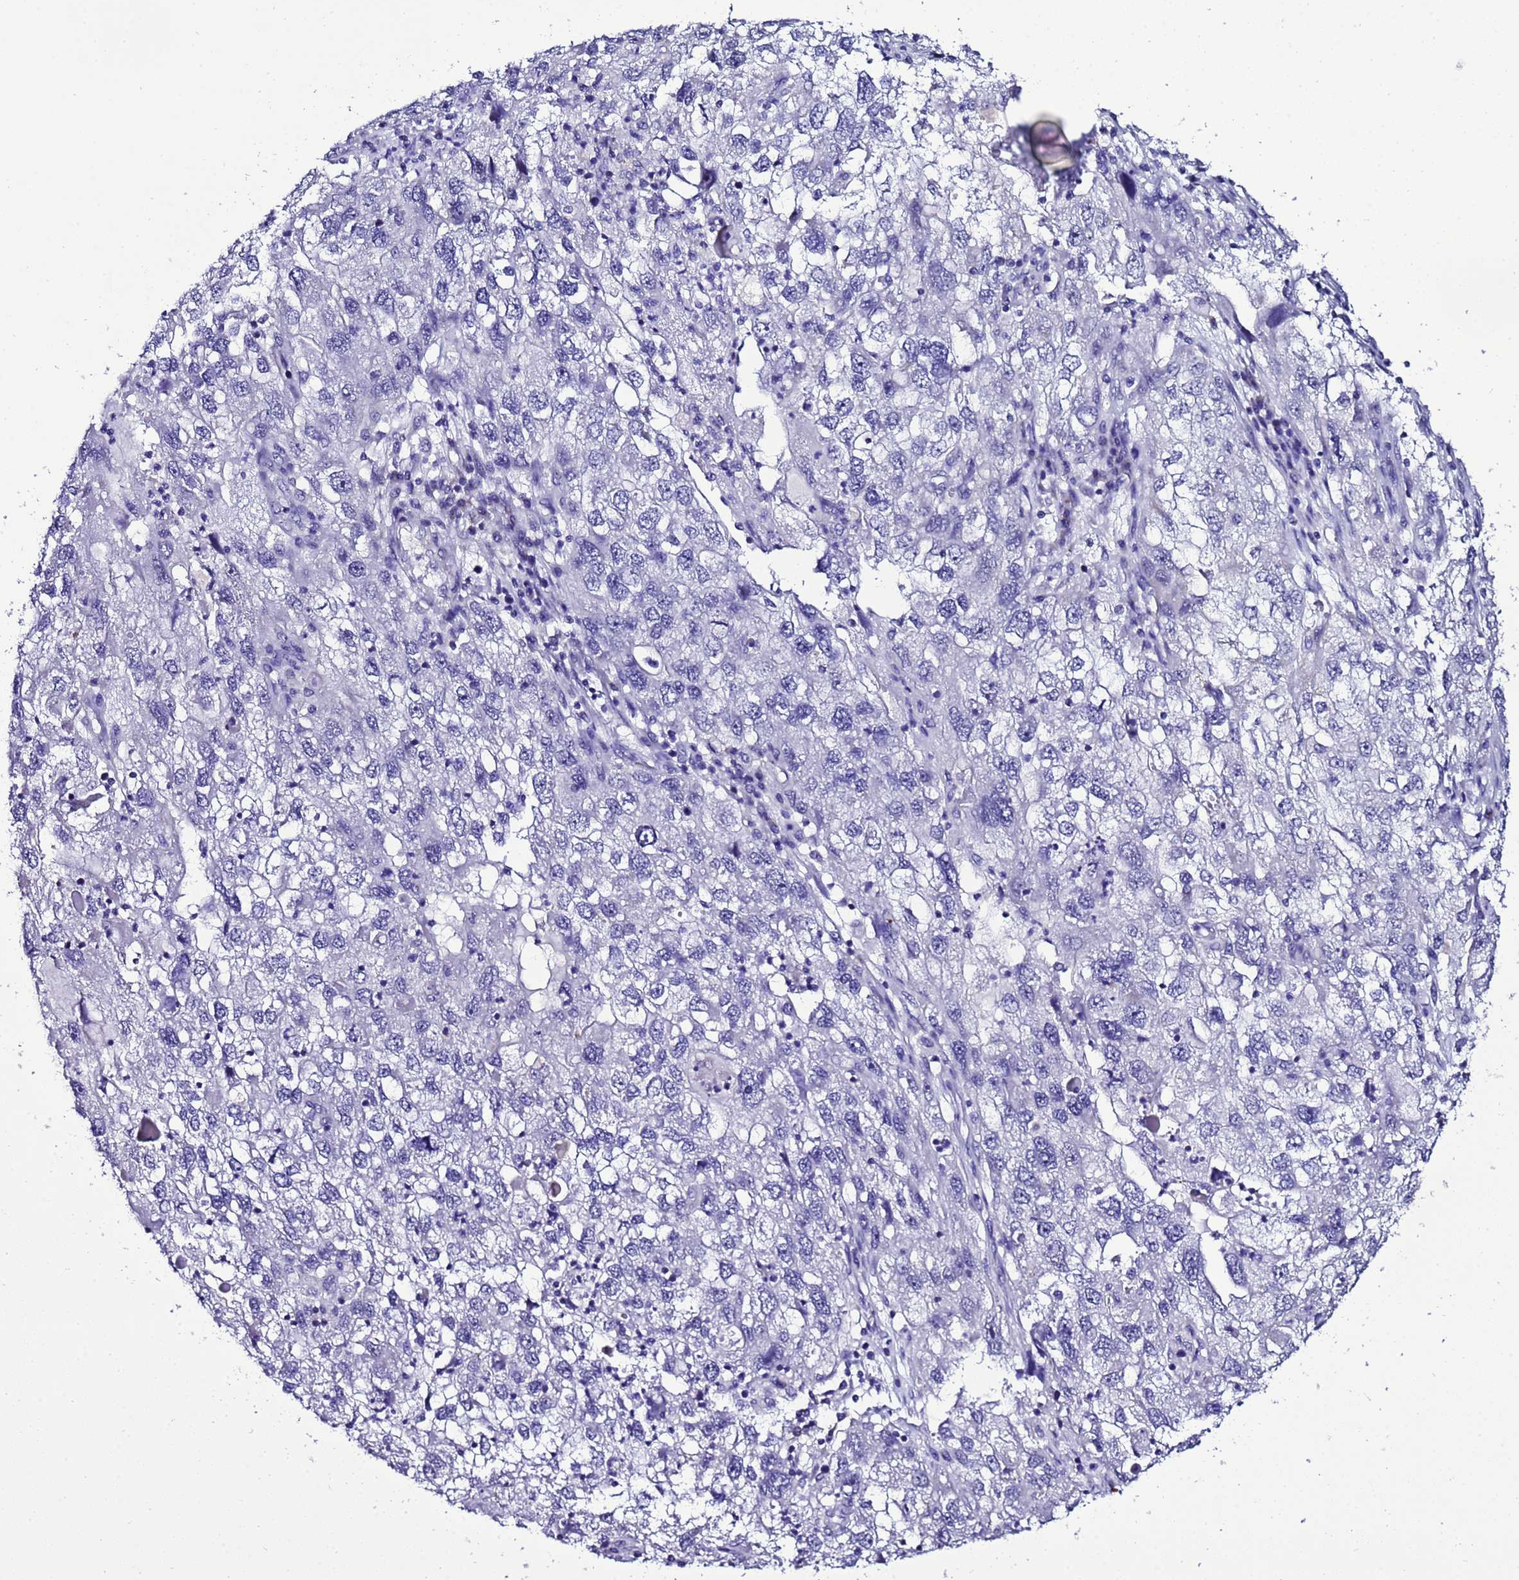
{"staining": {"intensity": "negative", "quantity": "none", "location": "none"}, "tissue": "endometrial cancer", "cell_type": "Tumor cells", "image_type": "cancer", "snomed": [{"axis": "morphology", "description": "Adenocarcinoma, NOS"}, {"axis": "topography", "description": "Endometrium"}], "caption": "This is an immunohistochemistry (IHC) photomicrograph of adenocarcinoma (endometrial). There is no positivity in tumor cells.", "gene": "DPH6", "patient": {"sex": "female", "age": 49}}